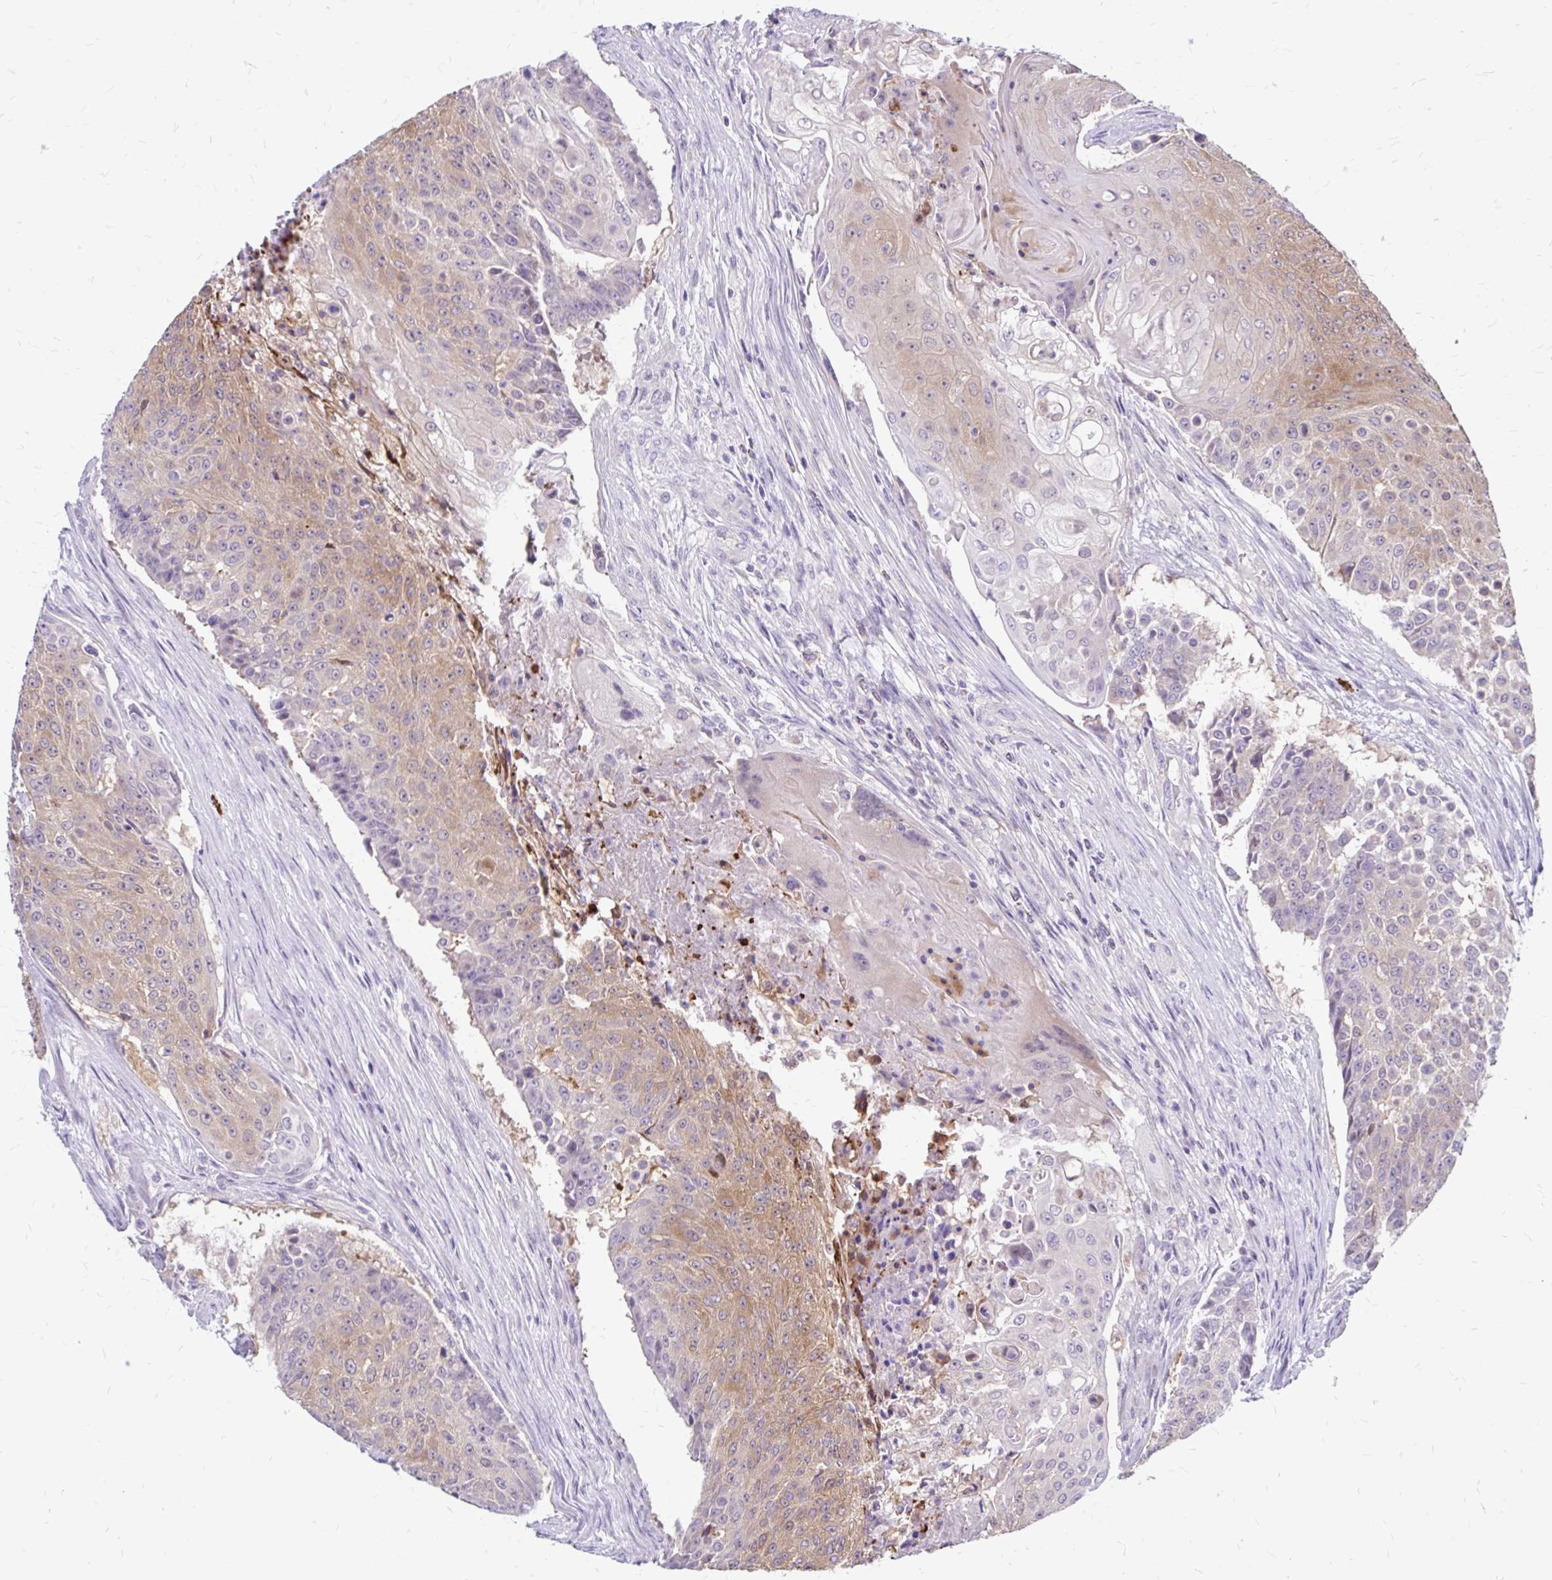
{"staining": {"intensity": "moderate", "quantity": "25%-75%", "location": "cytoplasmic/membranous"}, "tissue": "urothelial cancer", "cell_type": "Tumor cells", "image_type": "cancer", "snomed": [{"axis": "morphology", "description": "Urothelial carcinoma, High grade"}, {"axis": "topography", "description": "Urinary bladder"}], "caption": "There is medium levels of moderate cytoplasmic/membranous positivity in tumor cells of urothelial cancer, as demonstrated by immunohistochemical staining (brown color).", "gene": "MAP1LC3A", "patient": {"sex": "female", "age": 63}}